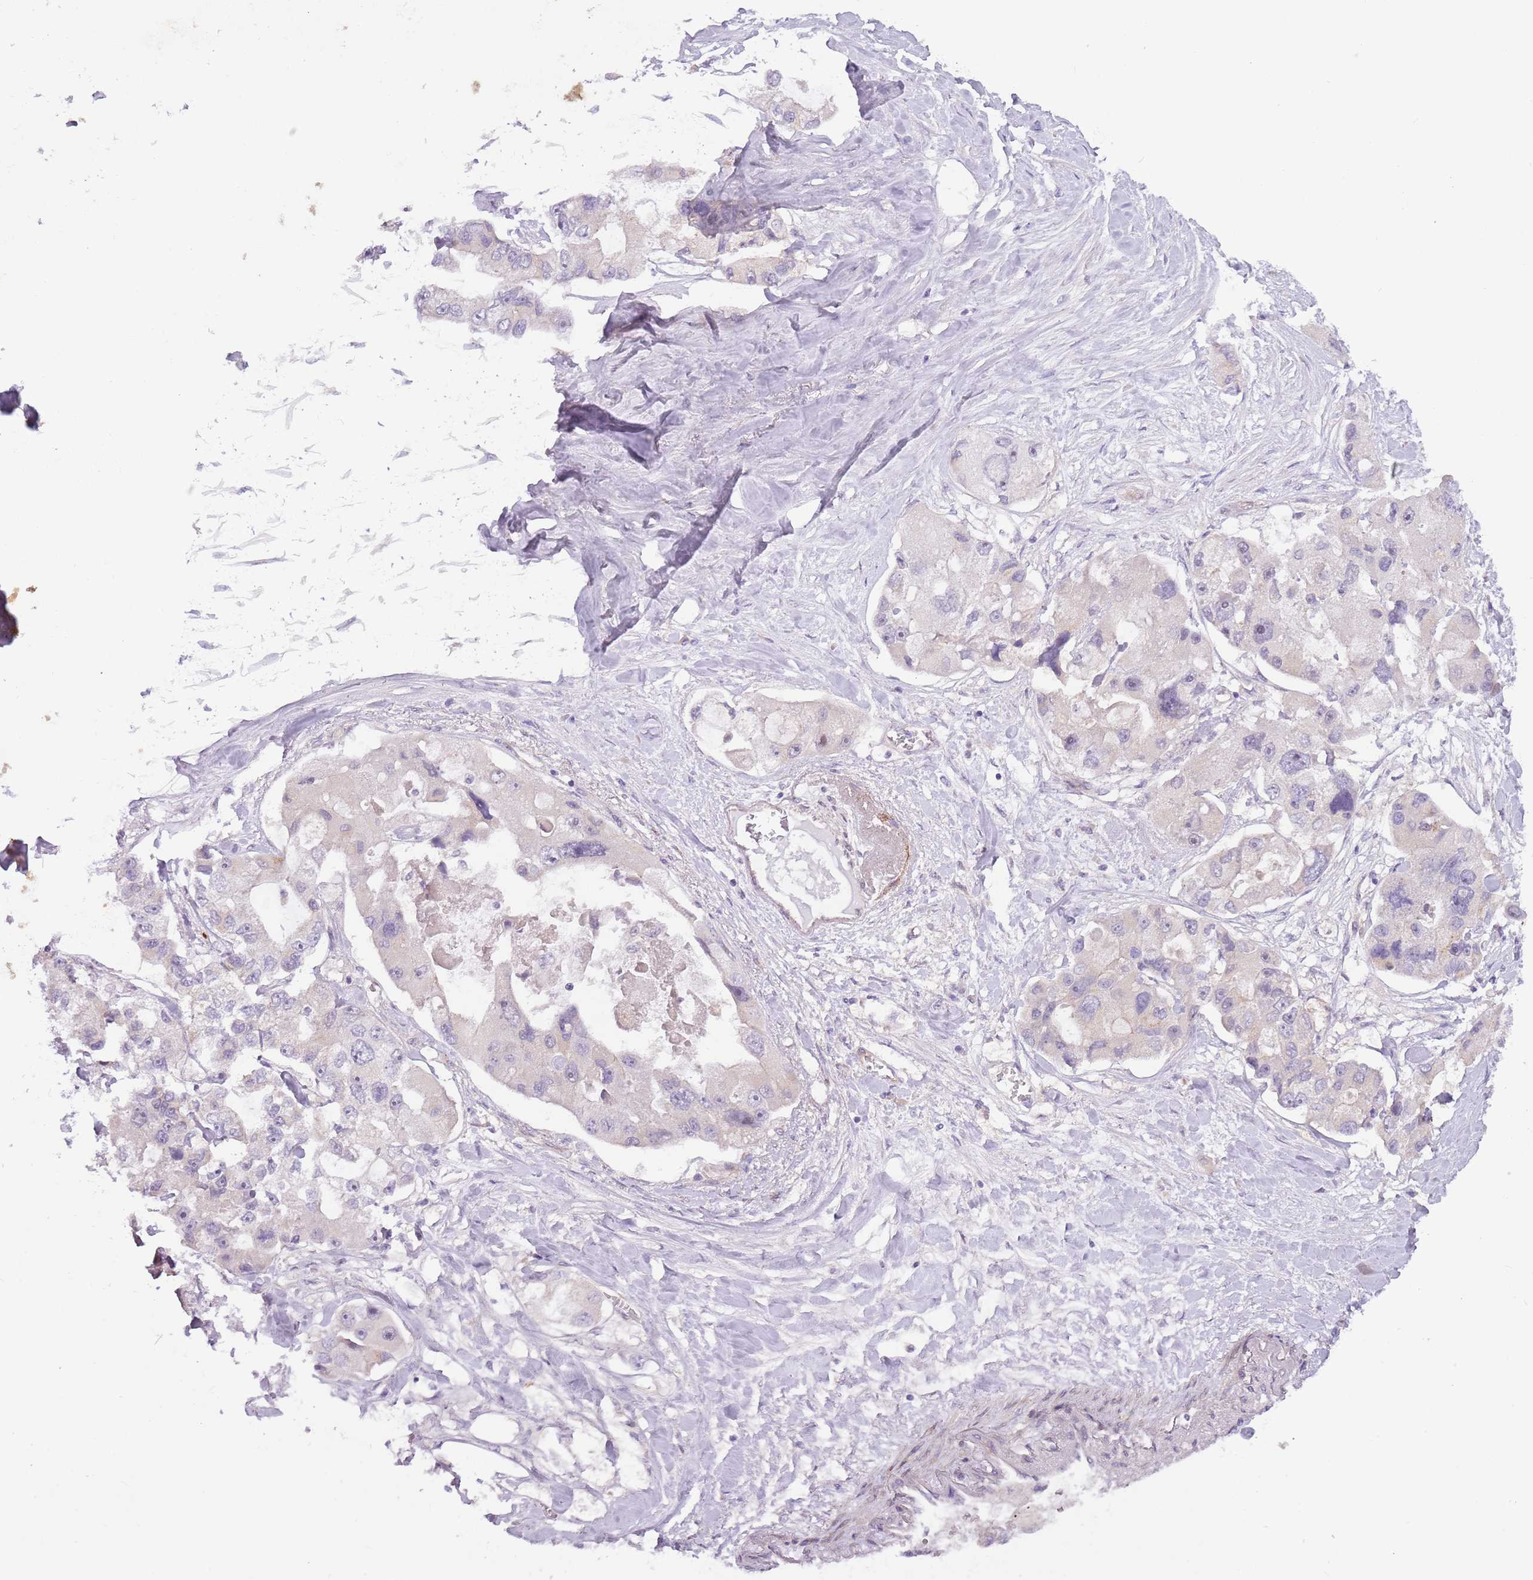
{"staining": {"intensity": "negative", "quantity": "none", "location": "none"}, "tissue": "lung cancer", "cell_type": "Tumor cells", "image_type": "cancer", "snomed": [{"axis": "morphology", "description": "Adenocarcinoma, NOS"}, {"axis": "topography", "description": "Lung"}], "caption": "Immunohistochemistry histopathology image of neoplastic tissue: adenocarcinoma (lung) stained with DAB shows no significant protein expression in tumor cells. (DAB immunohistochemistry (IHC) visualized using brightfield microscopy, high magnification).", "gene": "MRO", "patient": {"sex": "female", "age": 54}}